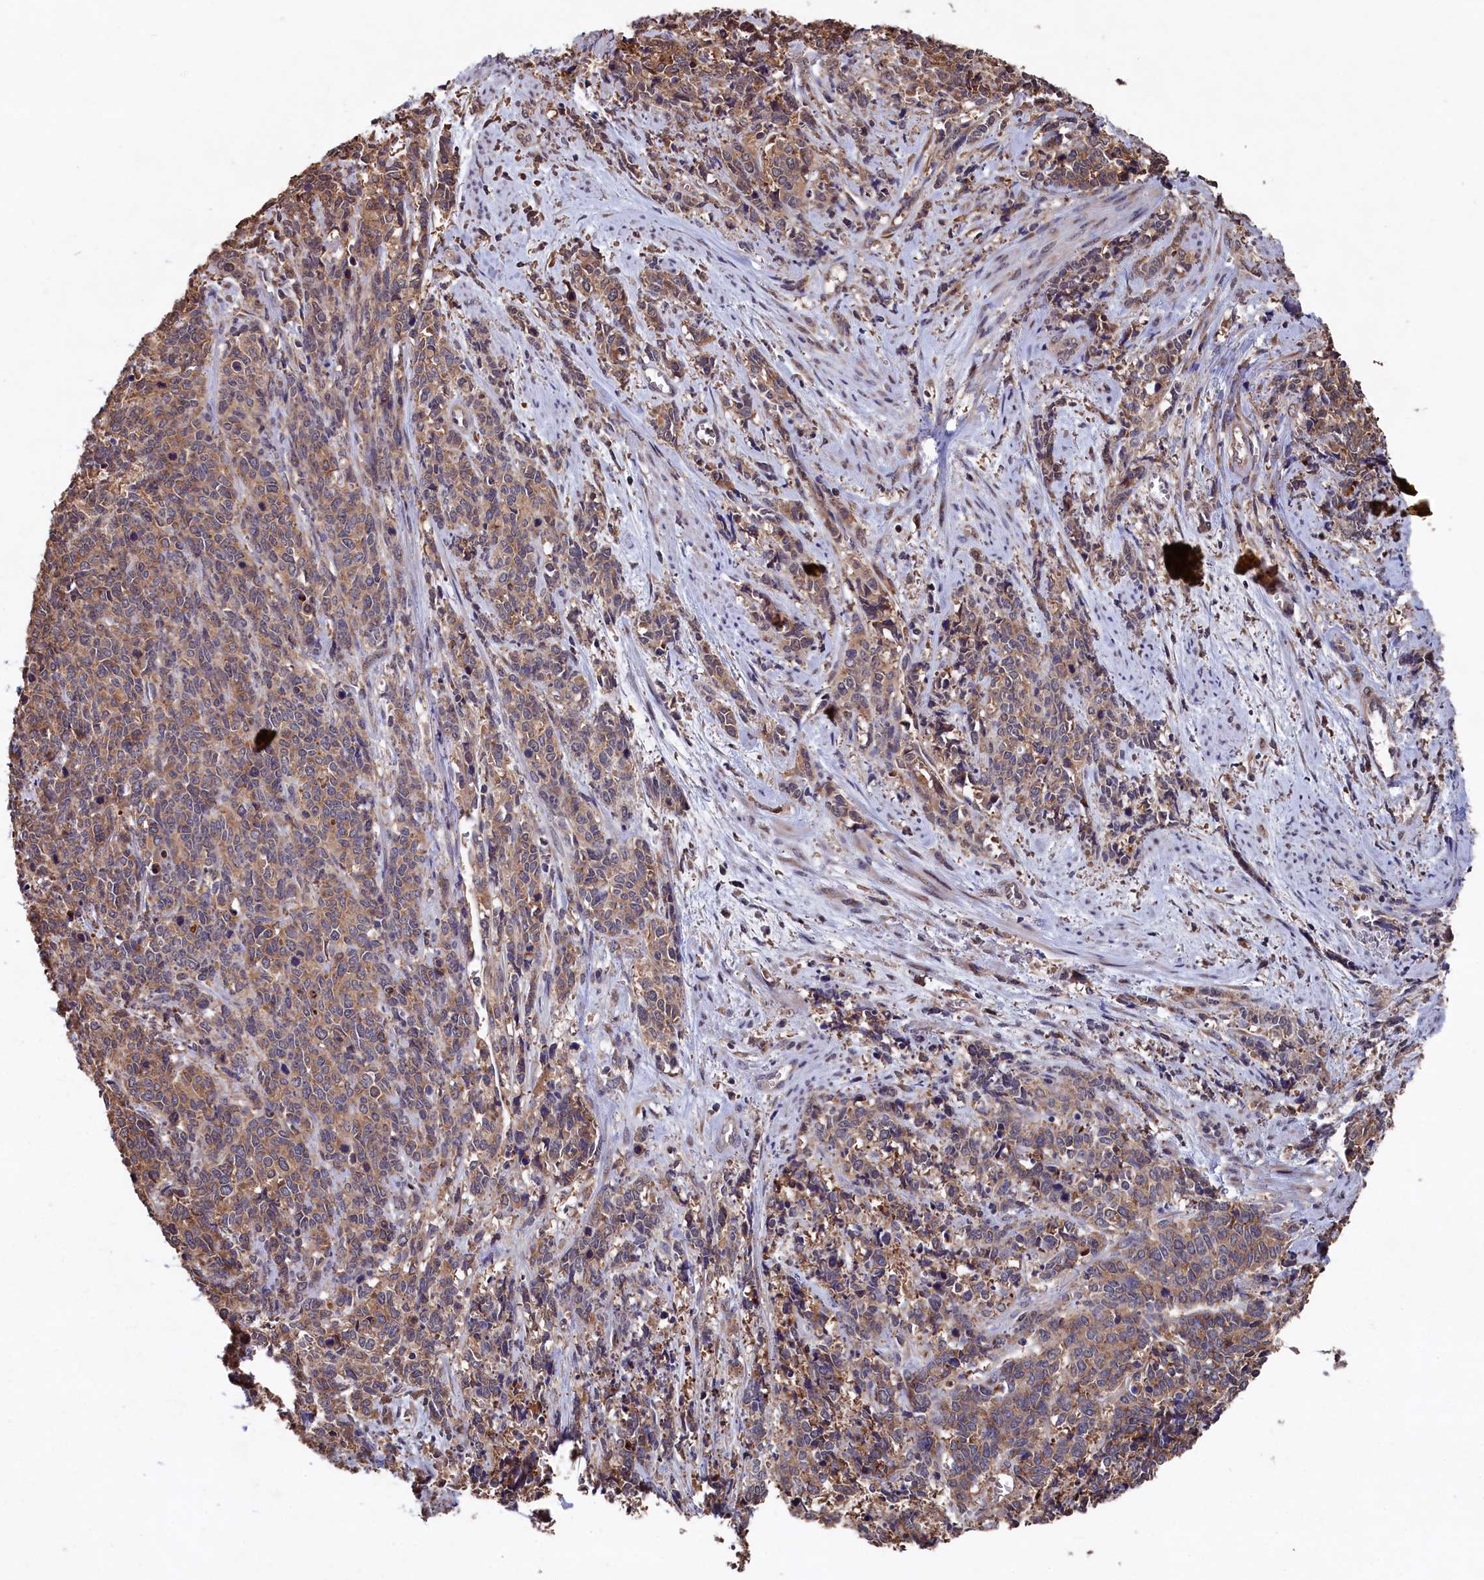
{"staining": {"intensity": "moderate", "quantity": ">75%", "location": "cytoplasmic/membranous"}, "tissue": "cervical cancer", "cell_type": "Tumor cells", "image_type": "cancer", "snomed": [{"axis": "morphology", "description": "Squamous cell carcinoma, NOS"}, {"axis": "topography", "description": "Cervix"}], "caption": "Cervical cancer (squamous cell carcinoma) was stained to show a protein in brown. There is medium levels of moderate cytoplasmic/membranous staining in about >75% of tumor cells.", "gene": "NAA60", "patient": {"sex": "female", "age": 60}}